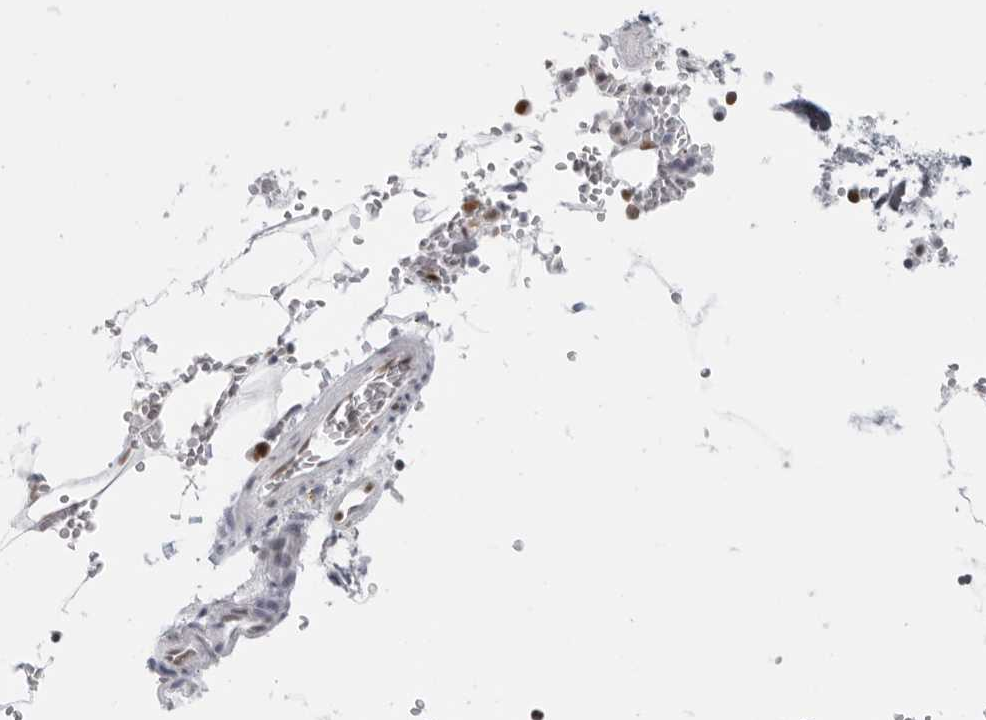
{"staining": {"intensity": "moderate", "quantity": ">75%", "location": "nuclear"}, "tissue": "bone marrow", "cell_type": "Hematopoietic cells", "image_type": "normal", "snomed": [{"axis": "morphology", "description": "Normal tissue, NOS"}, {"axis": "topography", "description": "Bone marrow"}], "caption": "This is an image of immunohistochemistry (IHC) staining of normal bone marrow, which shows moderate expression in the nuclear of hematopoietic cells.", "gene": "RPA2", "patient": {"sex": "male", "age": 70}}